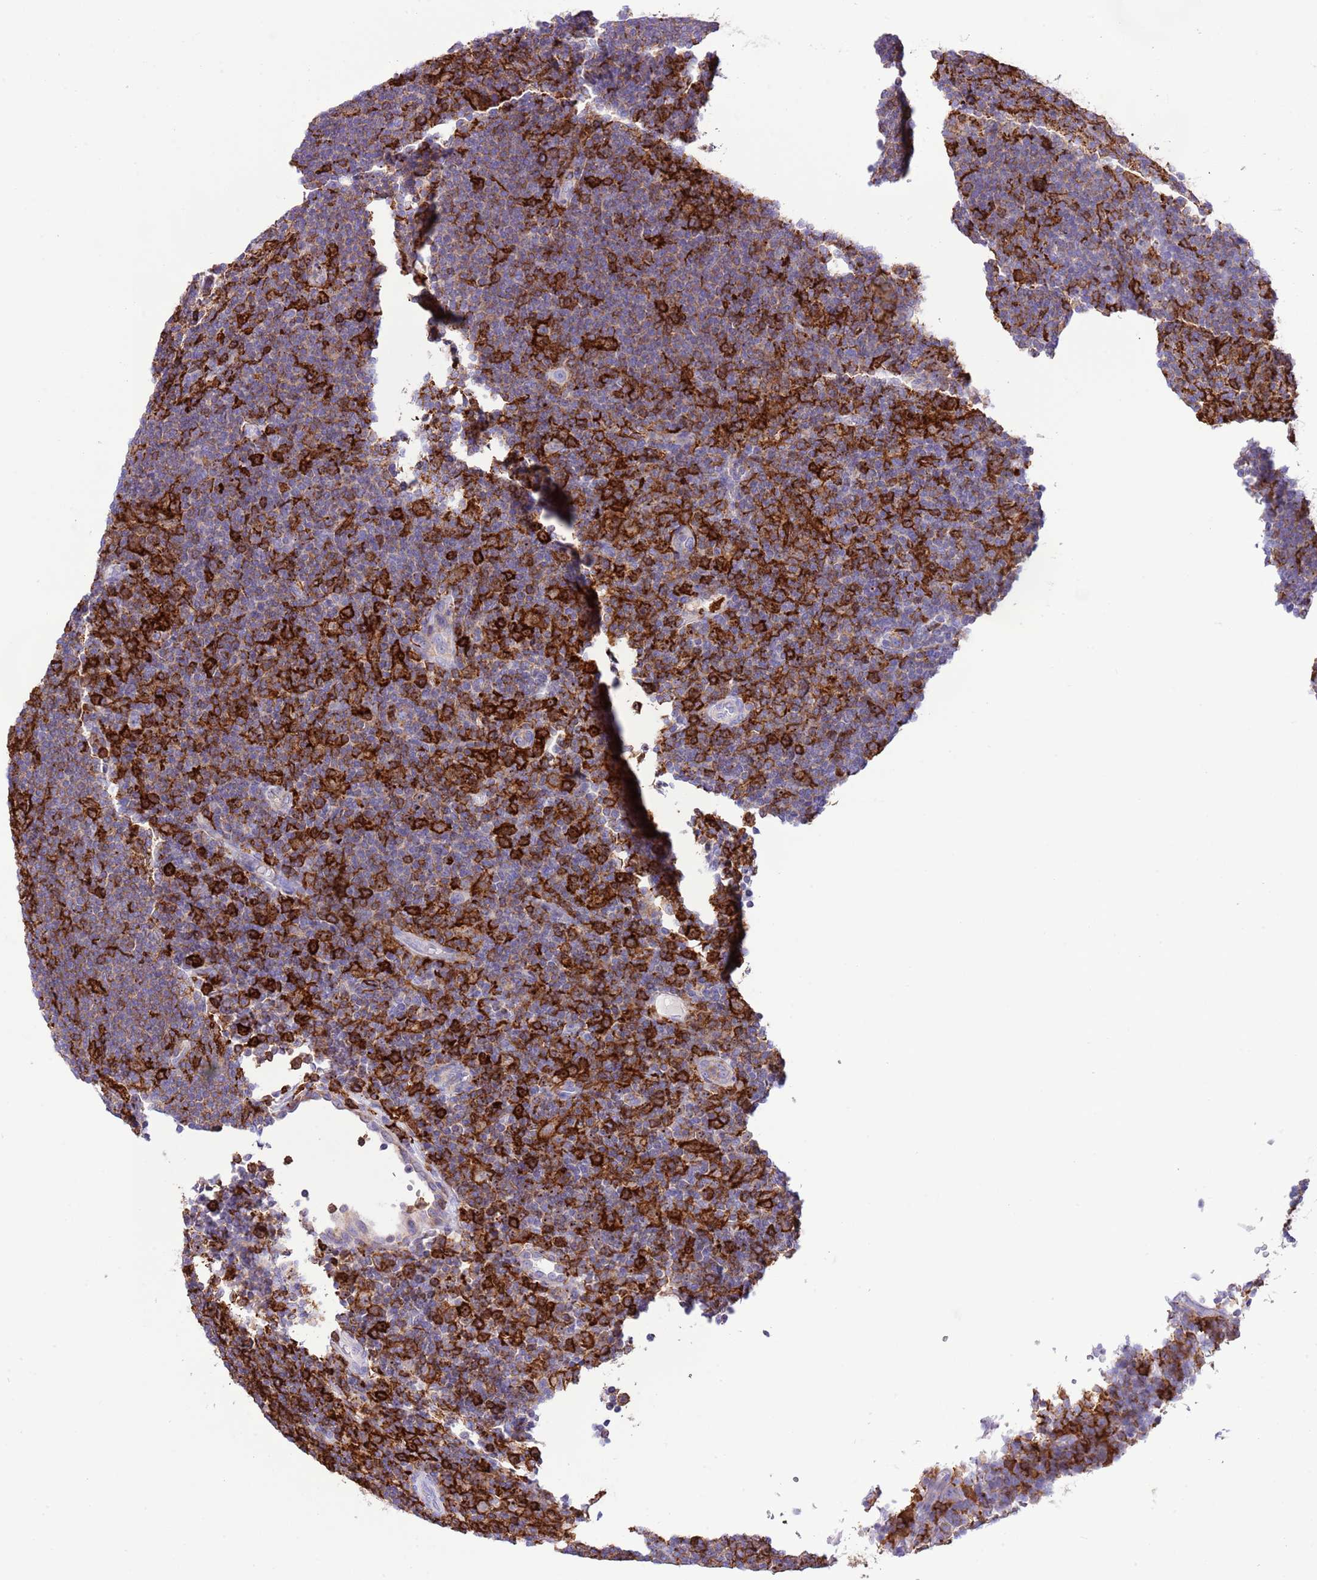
{"staining": {"intensity": "negative", "quantity": "none", "location": "none"}, "tissue": "lymphoma", "cell_type": "Tumor cells", "image_type": "cancer", "snomed": [{"axis": "morphology", "description": "Hodgkin's disease, NOS"}, {"axis": "topography", "description": "Lymph node"}], "caption": "Immunohistochemistry (IHC) image of neoplastic tissue: lymphoma stained with DAB reveals no significant protein positivity in tumor cells. Nuclei are stained in blue.", "gene": "EFHD2", "patient": {"sex": "female", "age": 57}}